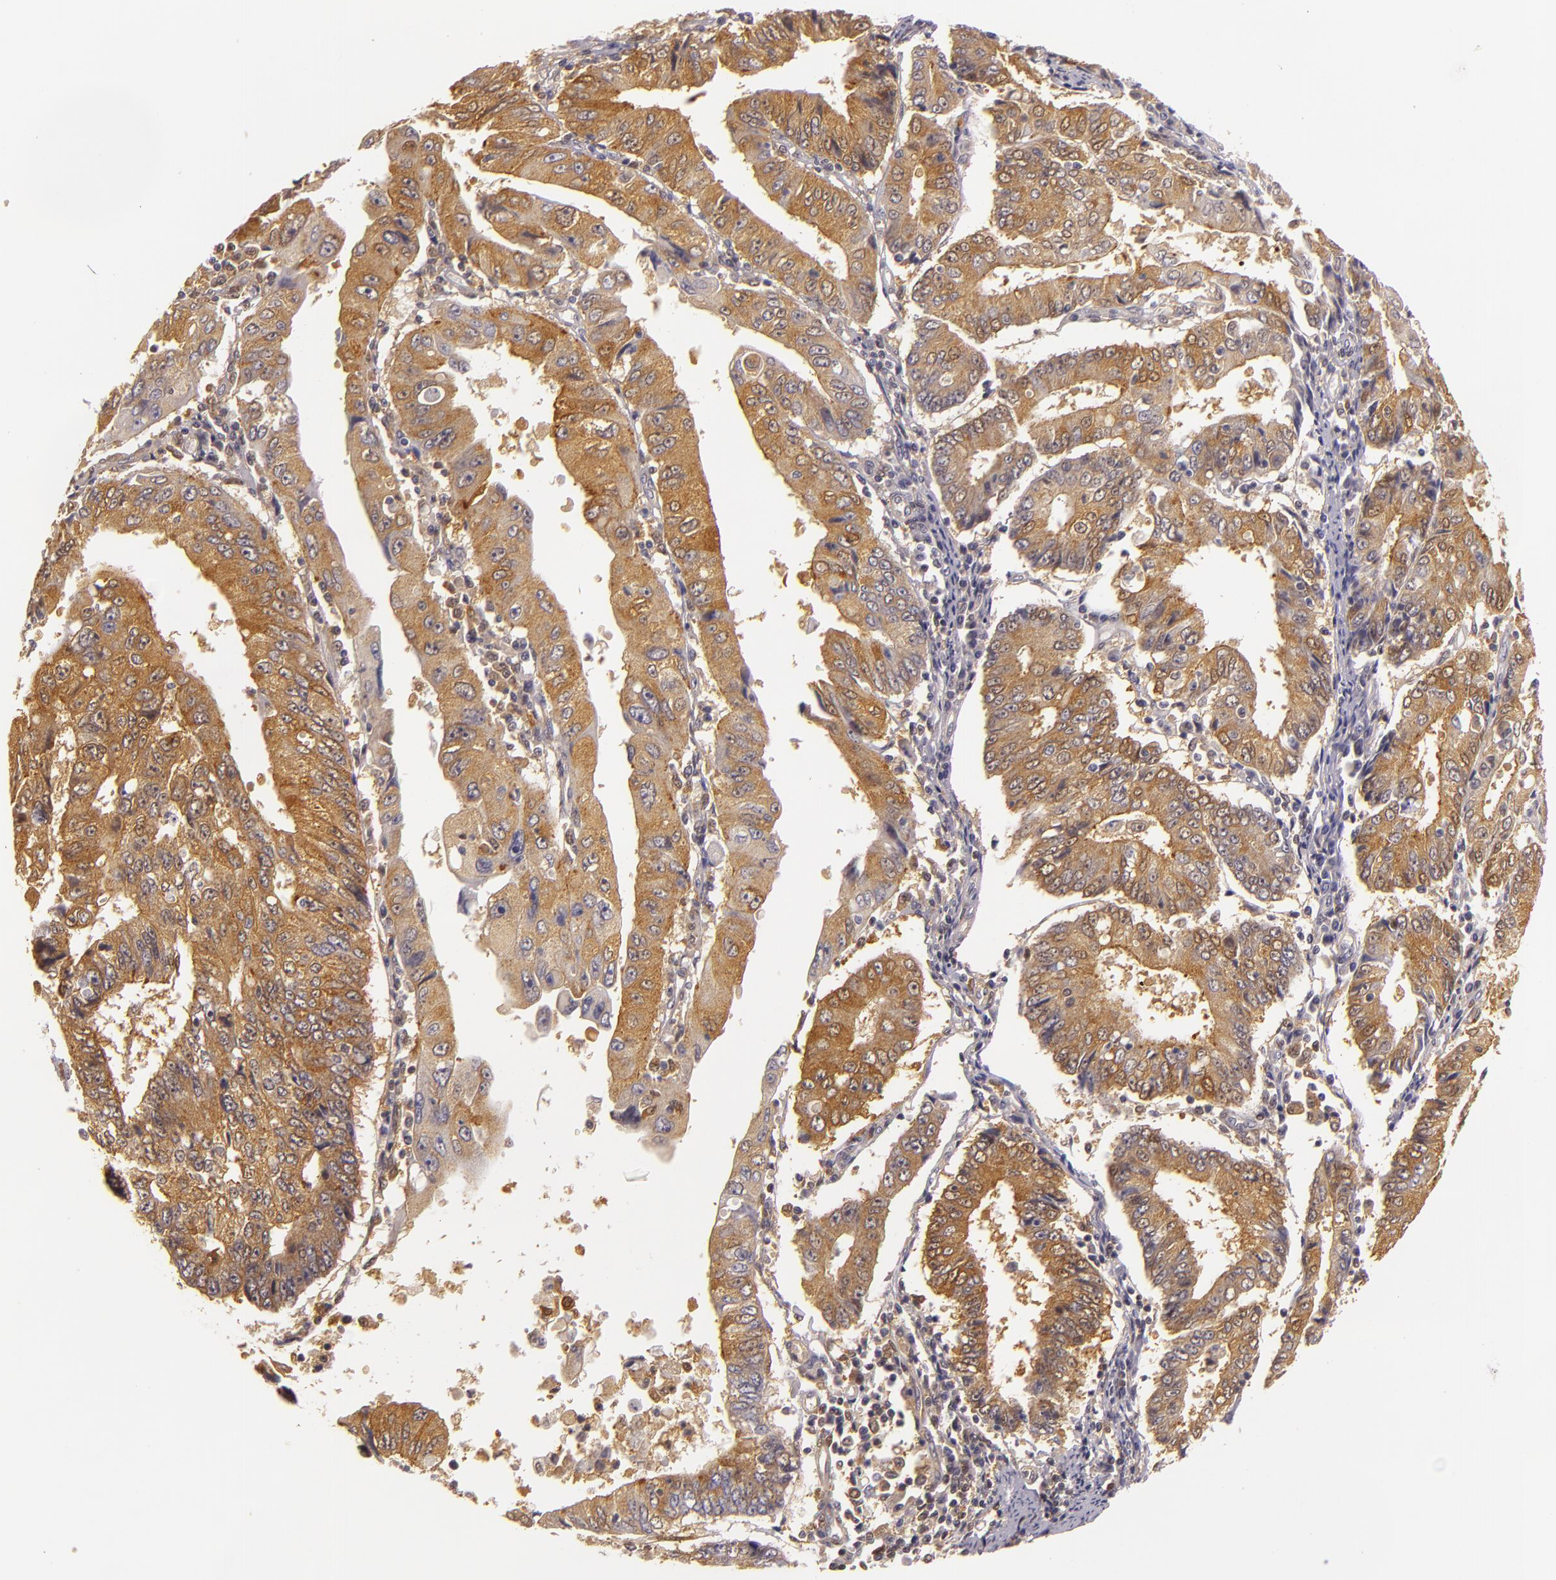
{"staining": {"intensity": "strong", "quantity": ">75%", "location": "nuclear"}, "tissue": "endometrial cancer", "cell_type": "Tumor cells", "image_type": "cancer", "snomed": [{"axis": "morphology", "description": "Adenocarcinoma, NOS"}, {"axis": "topography", "description": "Endometrium"}], "caption": "IHC micrograph of adenocarcinoma (endometrial) stained for a protein (brown), which displays high levels of strong nuclear expression in about >75% of tumor cells.", "gene": "TOM1", "patient": {"sex": "female", "age": 75}}